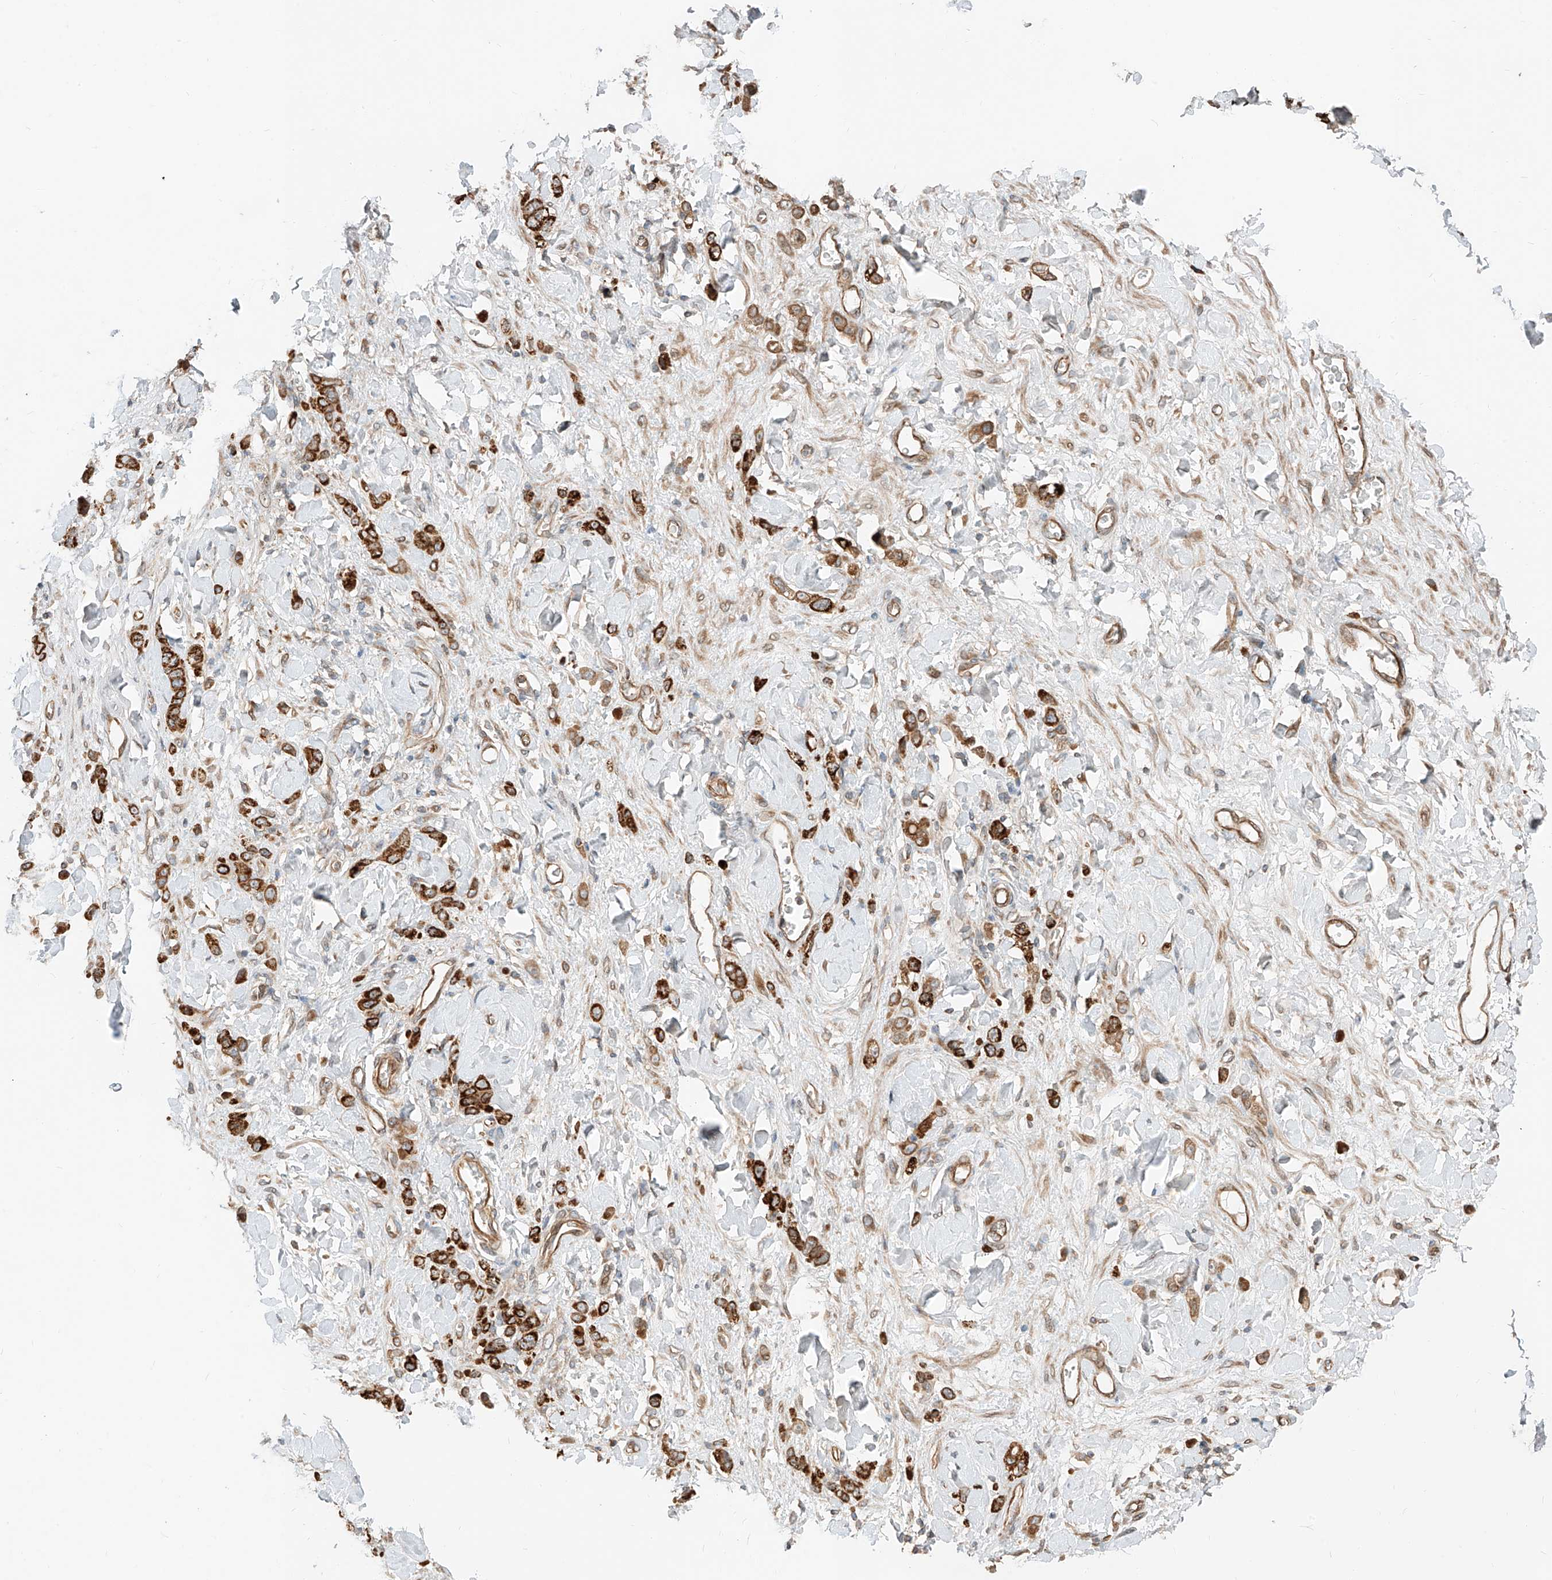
{"staining": {"intensity": "strong", "quantity": ">75%", "location": "cytoplasmic/membranous"}, "tissue": "stomach cancer", "cell_type": "Tumor cells", "image_type": "cancer", "snomed": [{"axis": "morphology", "description": "Normal tissue, NOS"}, {"axis": "morphology", "description": "Adenocarcinoma, NOS"}, {"axis": "topography", "description": "Stomach"}], "caption": "IHC photomicrograph of stomach cancer (adenocarcinoma) stained for a protein (brown), which shows high levels of strong cytoplasmic/membranous expression in about >75% of tumor cells.", "gene": "CEP162", "patient": {"sex": "male", "age": 82}}